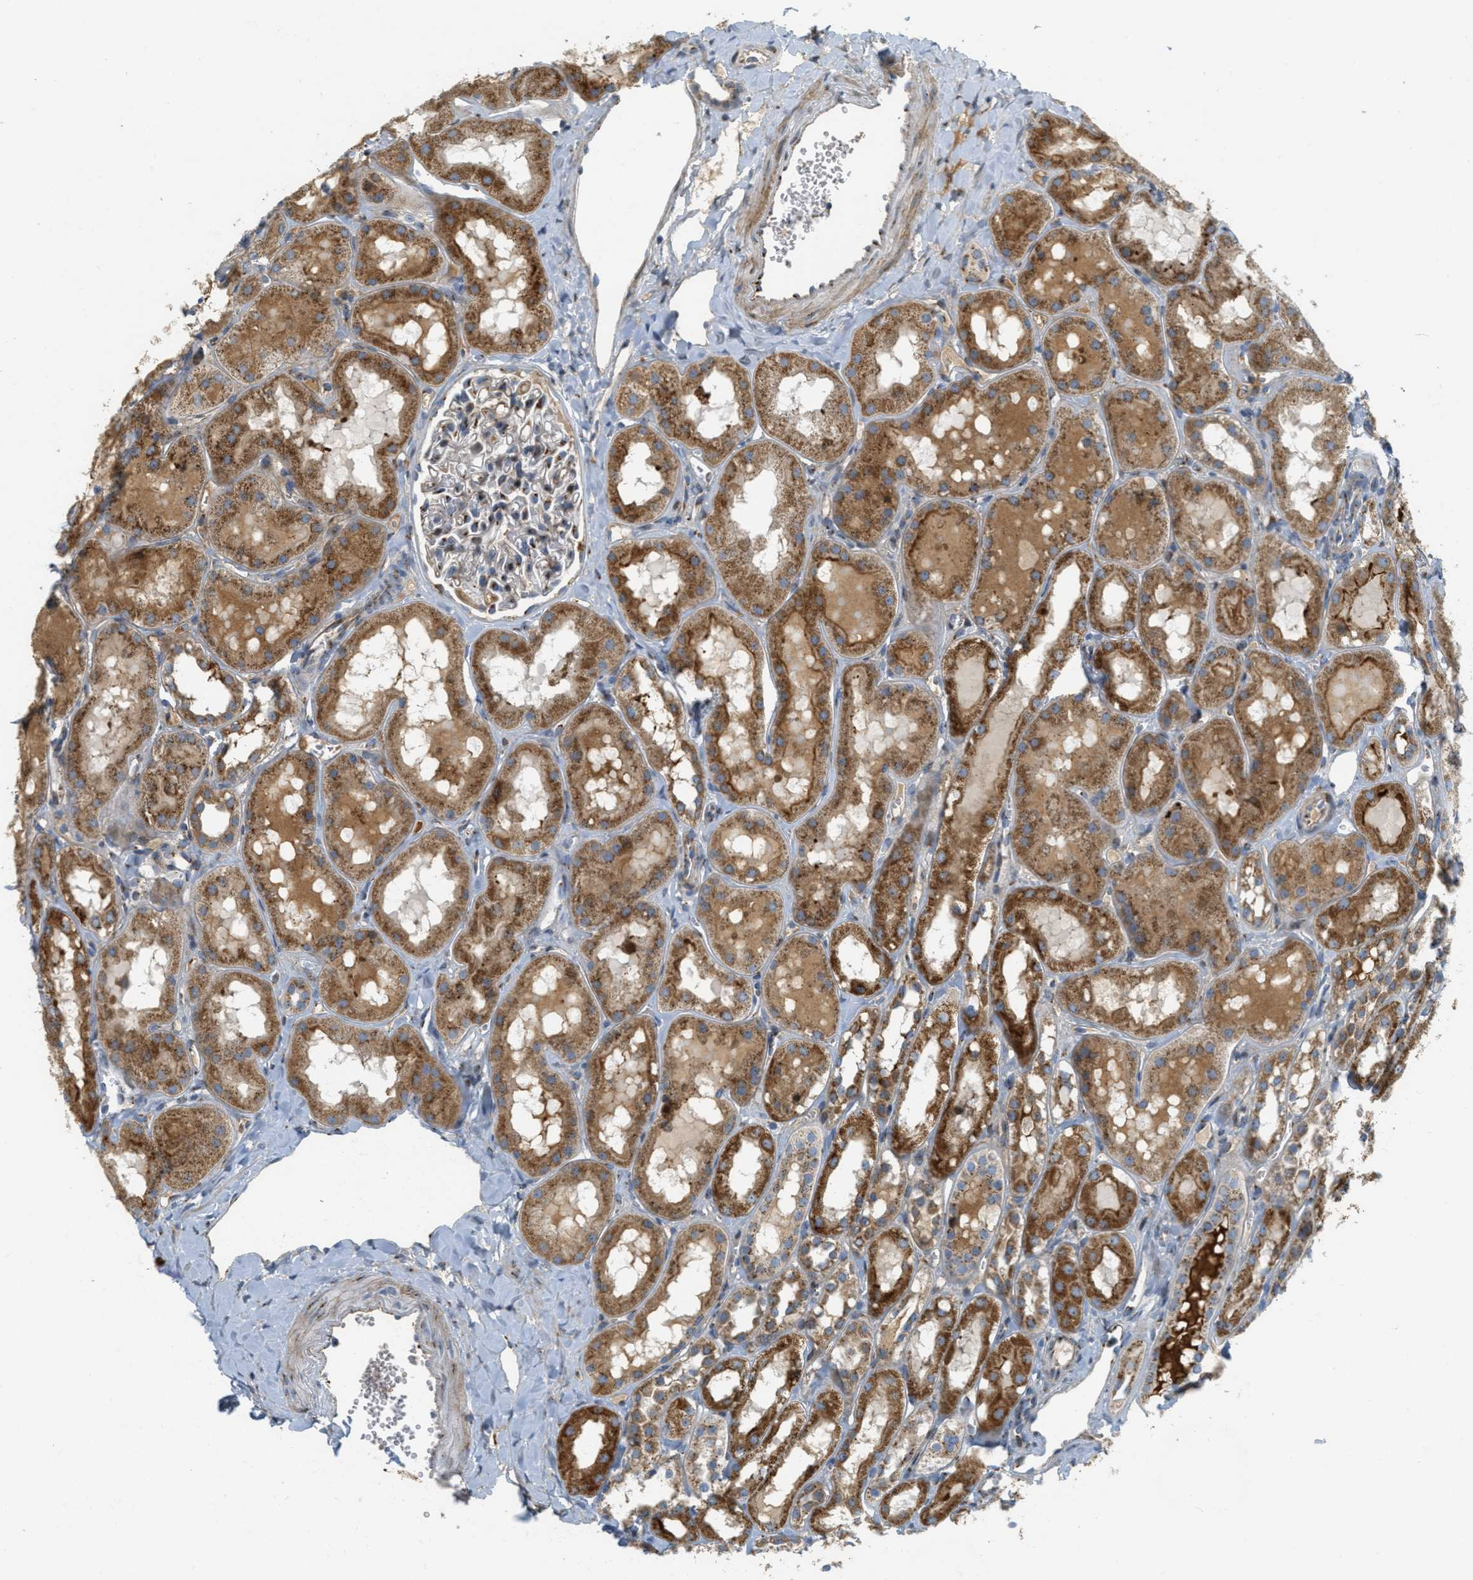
{"staining": {"intensity": "moderate", "quantity": "25%-75%", "location": "cytoplasmic/membranous"}, "tissue": "kidney", "cell_type": "Cells in glomeruli", "image_type": "normal", "snomed": [{"axis": "morphology", "description": "Normal tissue, NOS"}, {"axis": "topography", "description": "Kidney"}, {"axis": "topography", "description": "Urinary bladder"}], "caption": "Protein staining of benign kidney shows moderate cytoplasmic/membranous staining in about 25%-75% of cells in glomeruli. The staining is performed using DAB brown chromogen to label protein expression. The nuclei are counter-stained blue using hematoxylin.", "gene": "ZFPL1", "patient": {"sex": "male", "age": 16}}